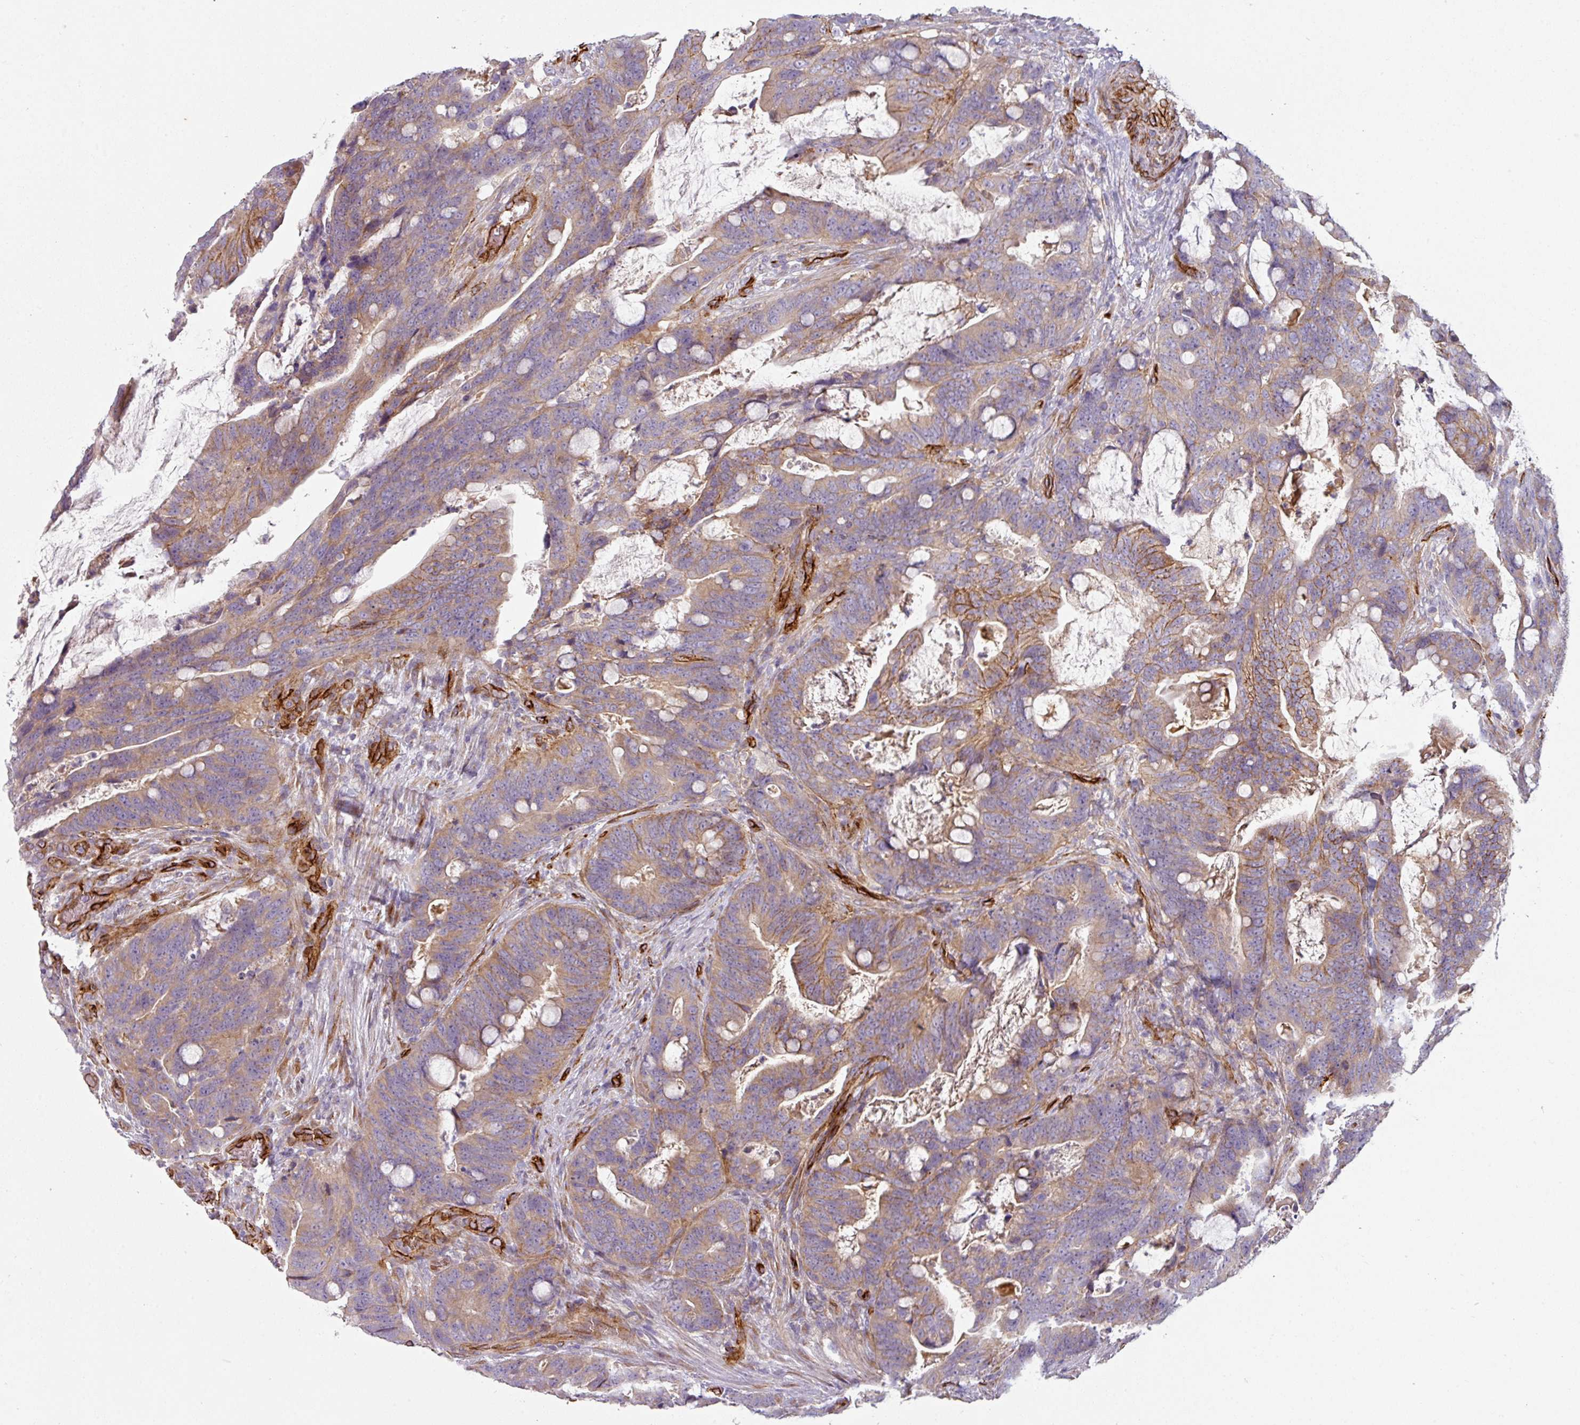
{"staining": {"intensity": "moderate", "quantity": "25%-75%", "location": "cytoplasmic/membranous"}, "tissue": "colorectal cancer", "cell_type": "Tumor cells", "image_type": "cancer", "snomed": [{"axis": "morphology", "description": "Adenocarcinoma, NOS"}, {"axis": "topography", "description": "Colon"}], "caption": "Protein analysis of colorectal cancer (adenocarcinoma) tissue displays moderate cytoplasmic/membranous staining in approximately 25%-75% of tumor cells.", "gene": "PRODH2", "patient": {"sex": "female", "age": 82}}